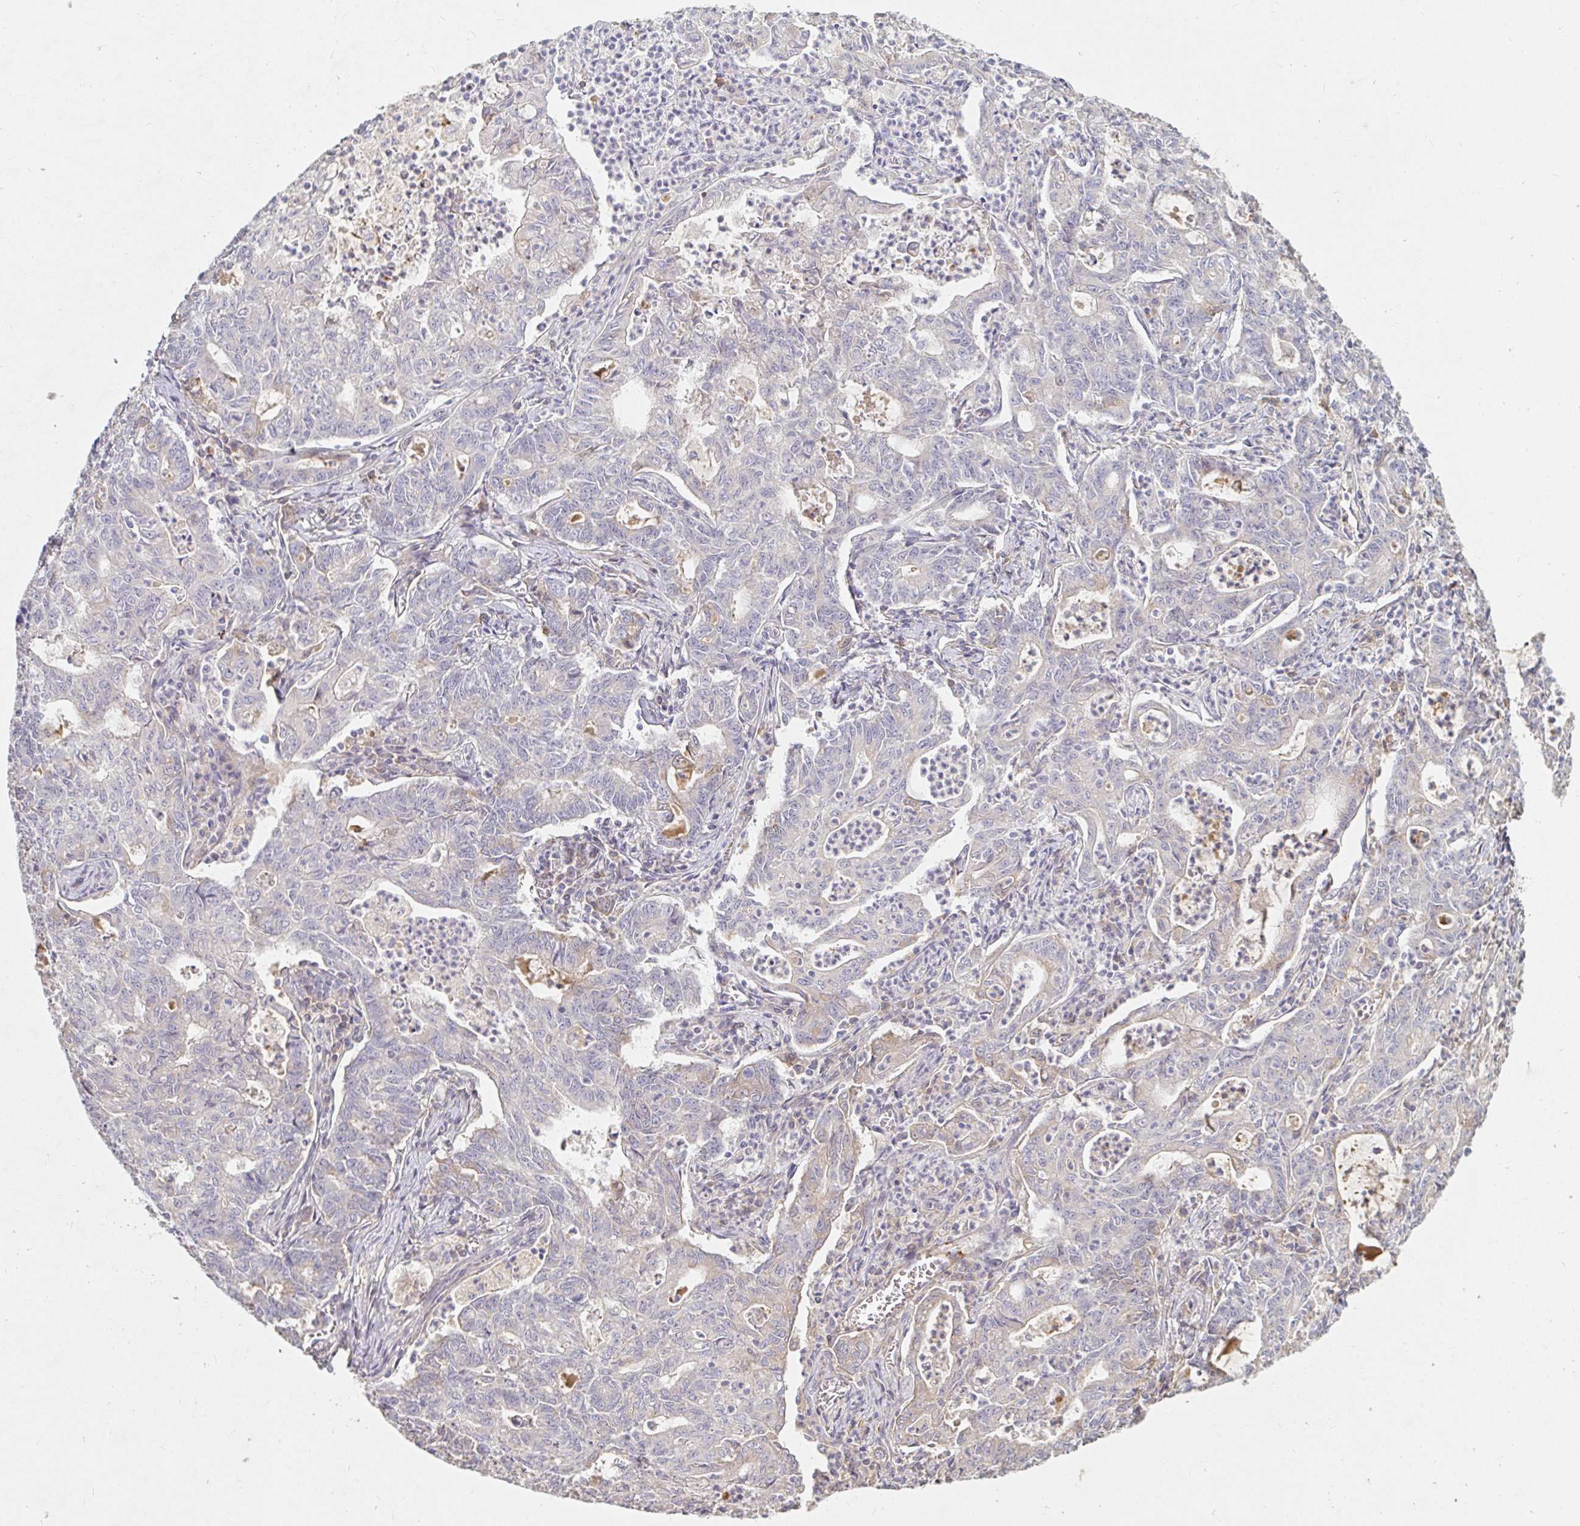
{"staining": {"intensity": "negative", "quantity": "none", "location": "none"}, "tissue": "stomach cancer", "cell_type": "Tumor cells", "image_type": "cancer", "snomed": [{"axis": "morphology", "description": "Adenocarcinoma, NOS"}, {"axis": "topography", "description": "Stomach, upper"}], "caption": "This is an IHC image of stomach adenocarcinoma. There is no staining in tumor cells.", "gene": "NME9", "patient": {"sex": "female", "age": 79}}